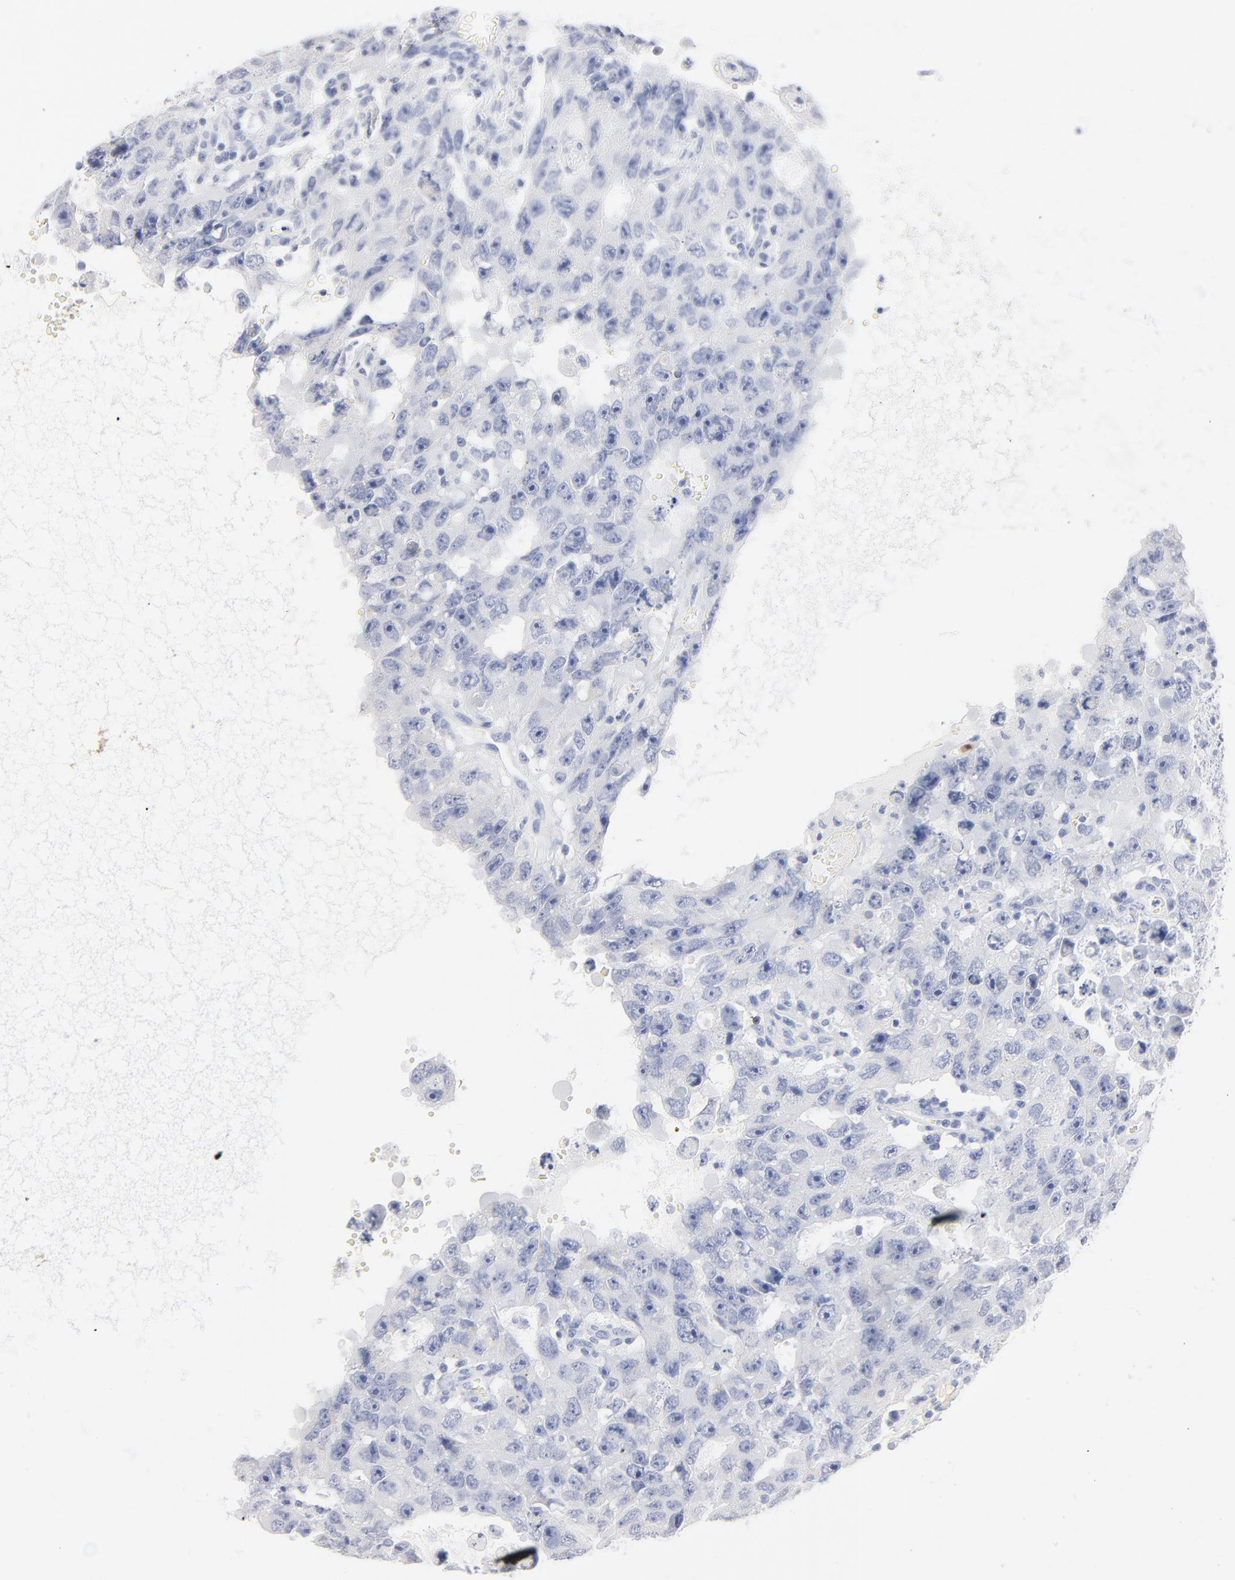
{"staining": {"intensity": "negative", "quantity": "none", "location": "none"}, "tissue": "testis cancer", "cell_type": "Tumor cells", "image_type": "cancer", "snomed": [{"axis": "morphology", "description": "Carcinoma, Embryonal, NOS"}, {"axis": "topography", "description": "Testis"}], "caption": "Image shows no significant protein expression in tumor cells of testis cancer (embryonal carcinoma).", "gene": "AGTR1", "patient": {"sex": "male", "age": 26}}